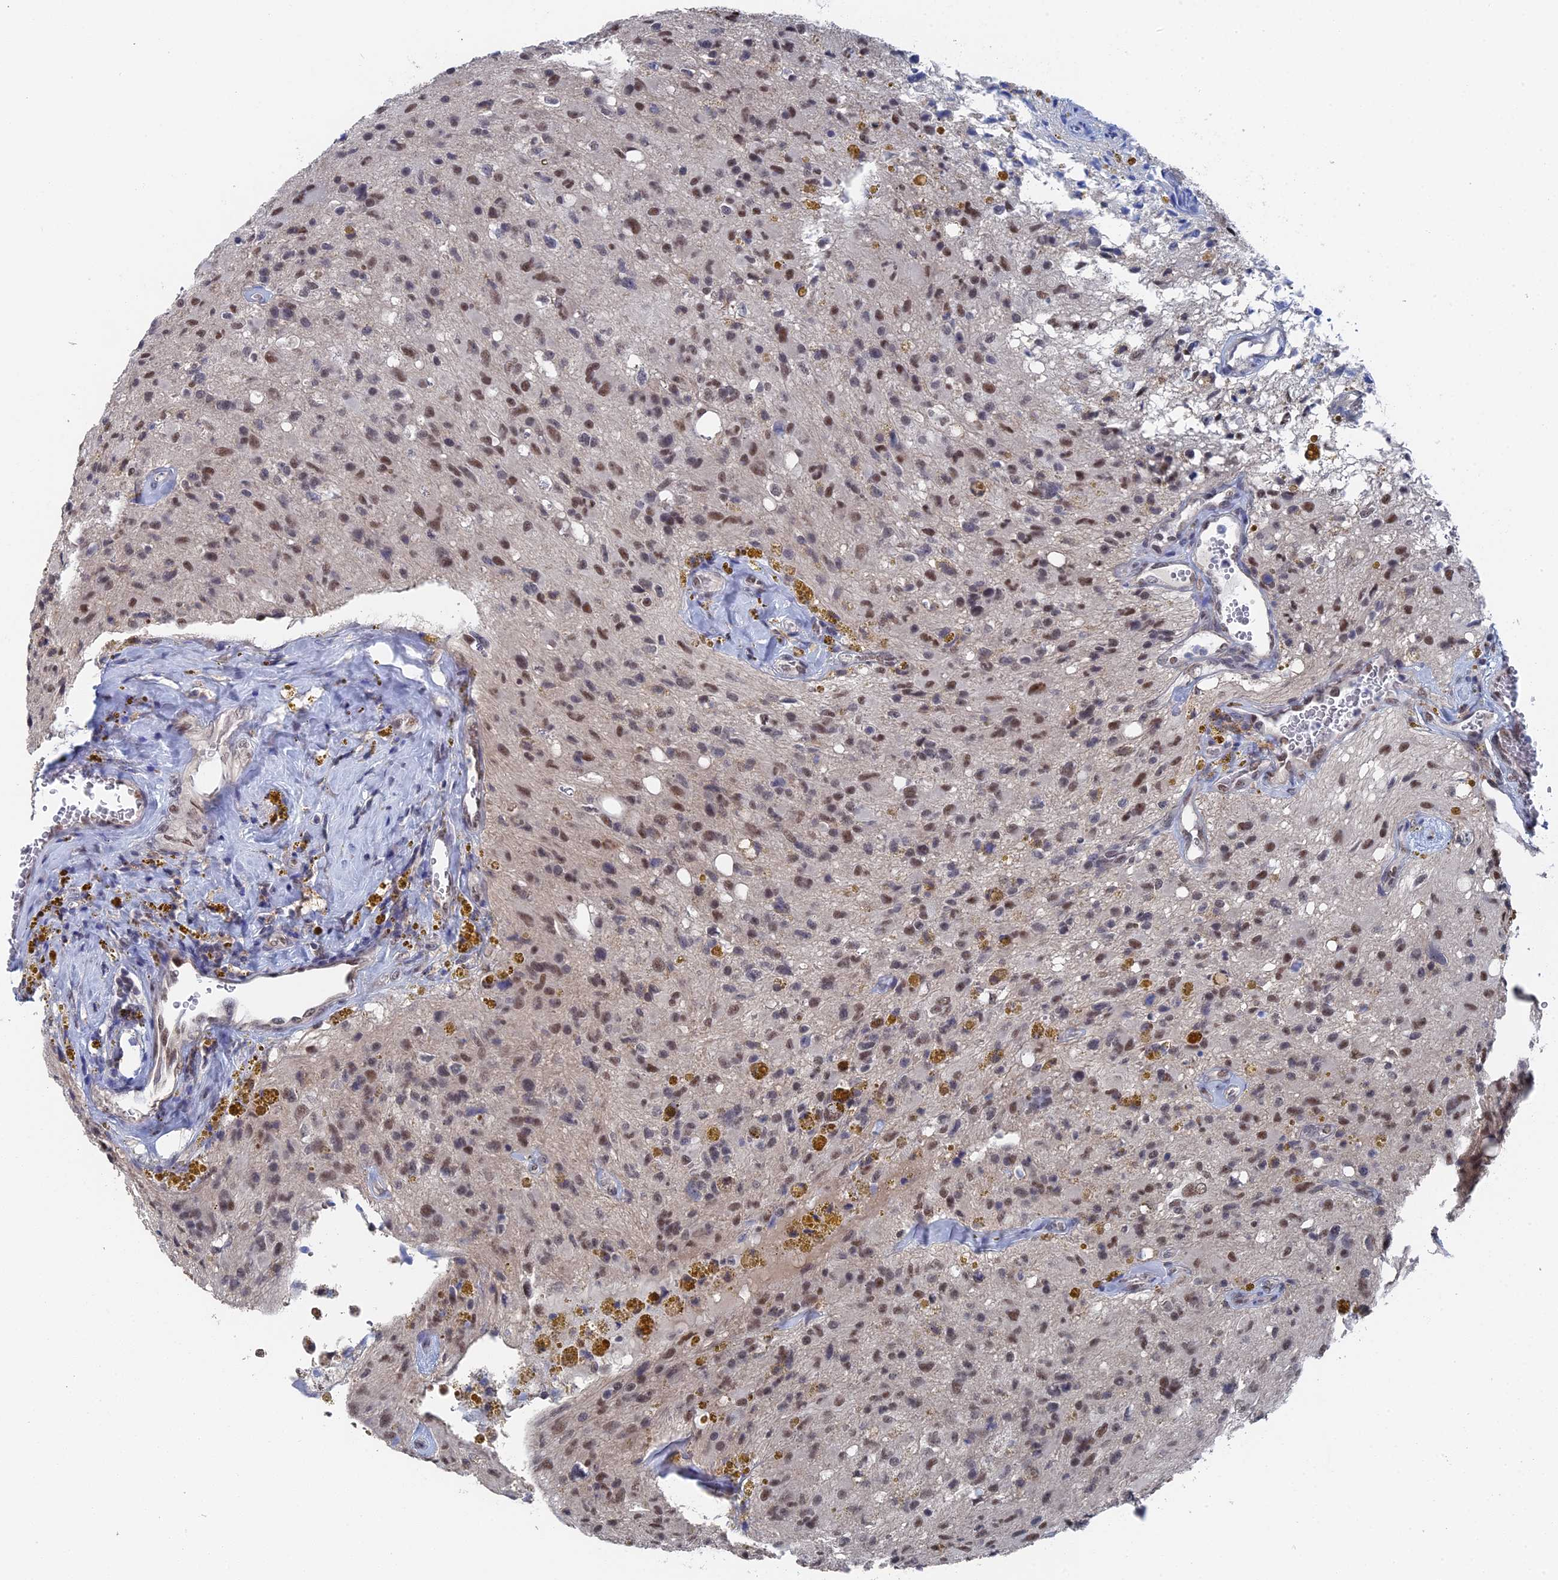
{"staining": {"intensity": "moderate", "quantity": ">75%", "location": "nuclear"}, "tissue": "glioma", "cell_type": "Tumor cells", "image_type": "cancer", "snomed": [{"axis": "morphology", "description": "Glioma, malignant, High grade"}, {"axis": "topography", "description": "Brain"}], "caption": "A brown stain shows moderate nuclear expression of a protein in human glioma tumor cells.", "gene": "TSSC4", "patient": {"sex": "male", "age": 69}}